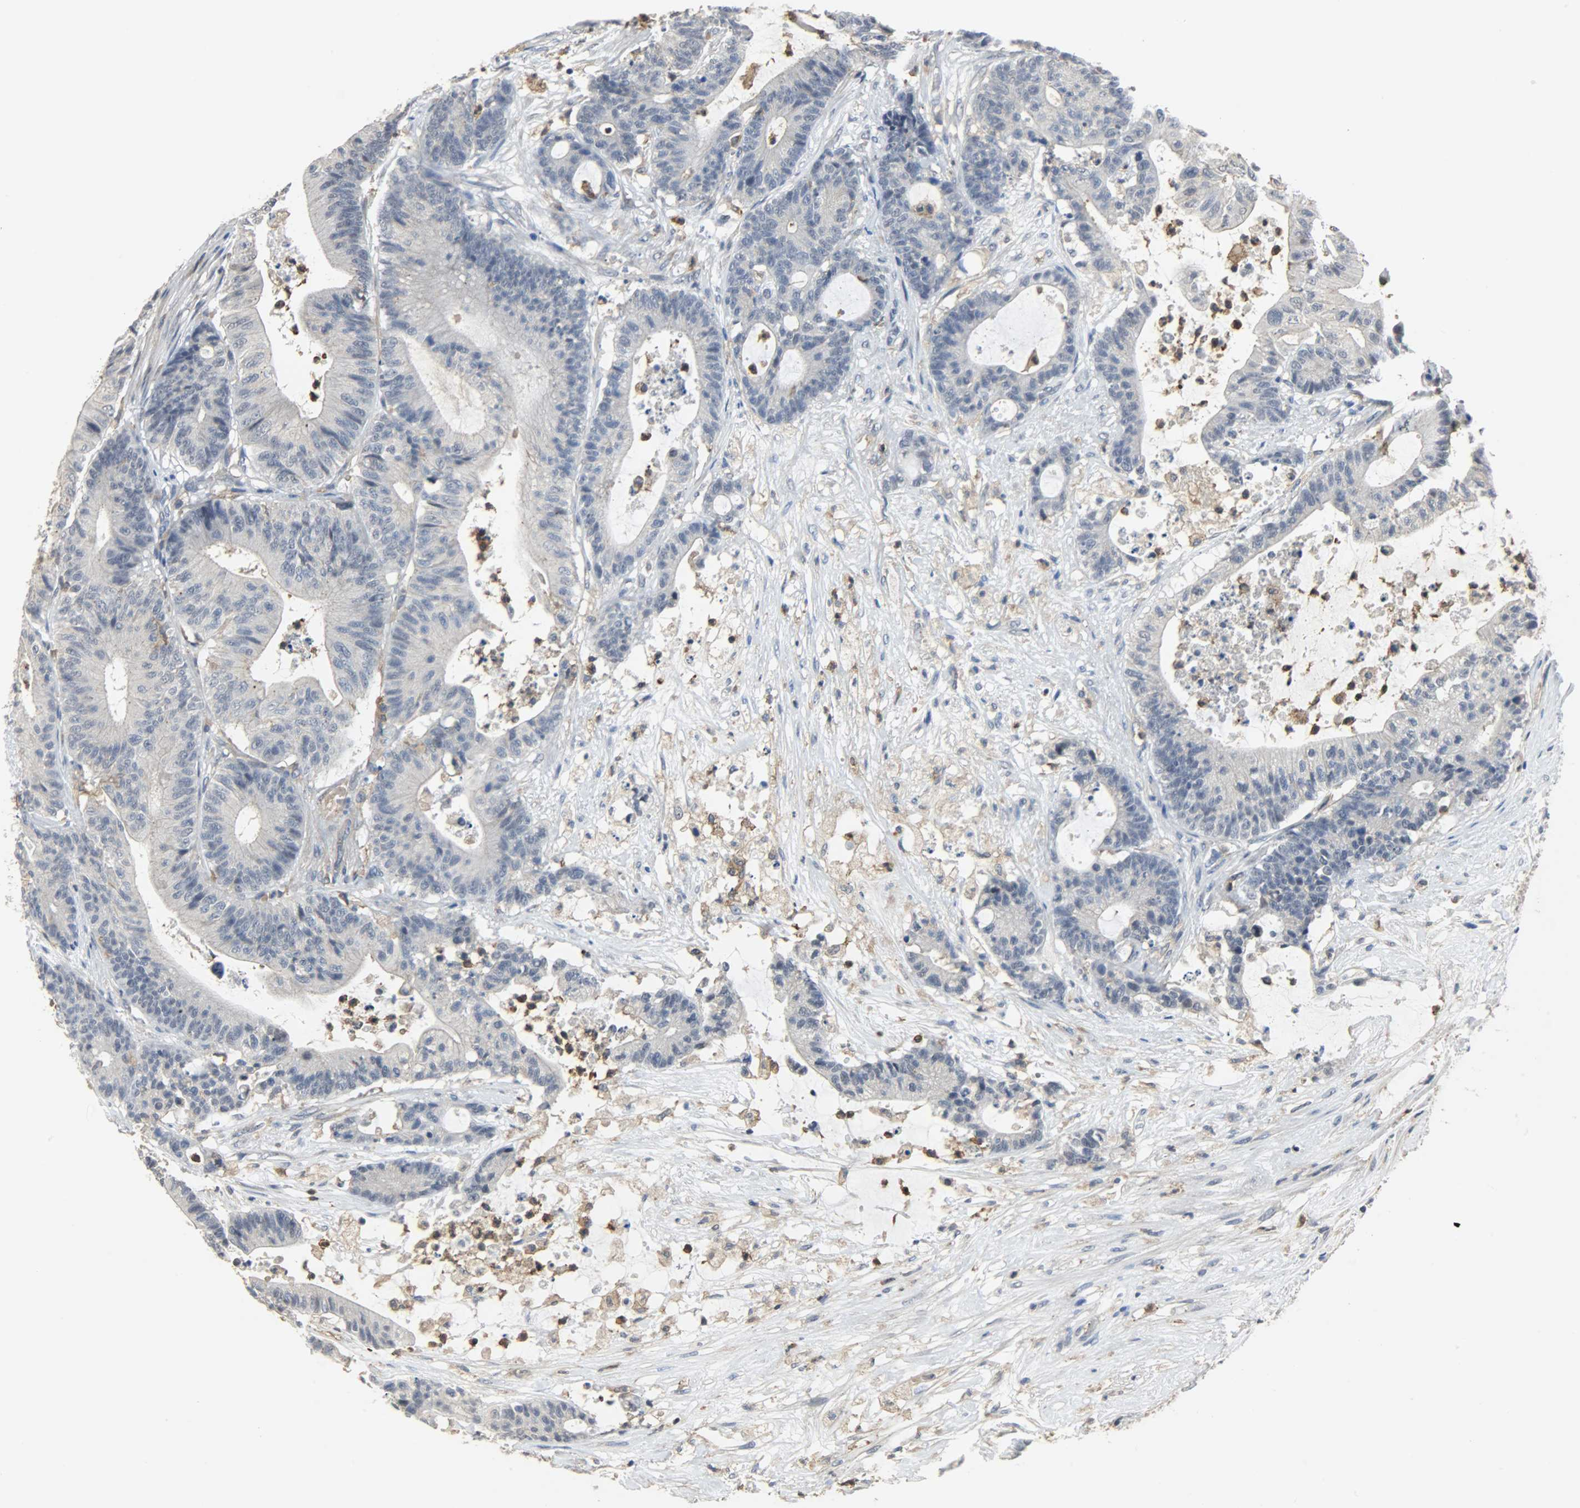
{"staining": {"intensity": "negative", "quantity": "none", "location": "none"}, "tissue": "colorectal cancer", "cell_type": "Tumor cells", "image_type": "cancer", "snomed": [{"axis": "morphology", "description": "Adenocarcinoma, NOS"}, {"axis": "topography", "description": "Colon"}], "caption": "An immunohistochemistry photomicrograph of adenocarcinoma (colorectal) is shown. There is no staining in tumor cells of adenocarcinoma (colorectal).", "gene": "SKAP2", "patient": {"sex": "female", "age": 84}}